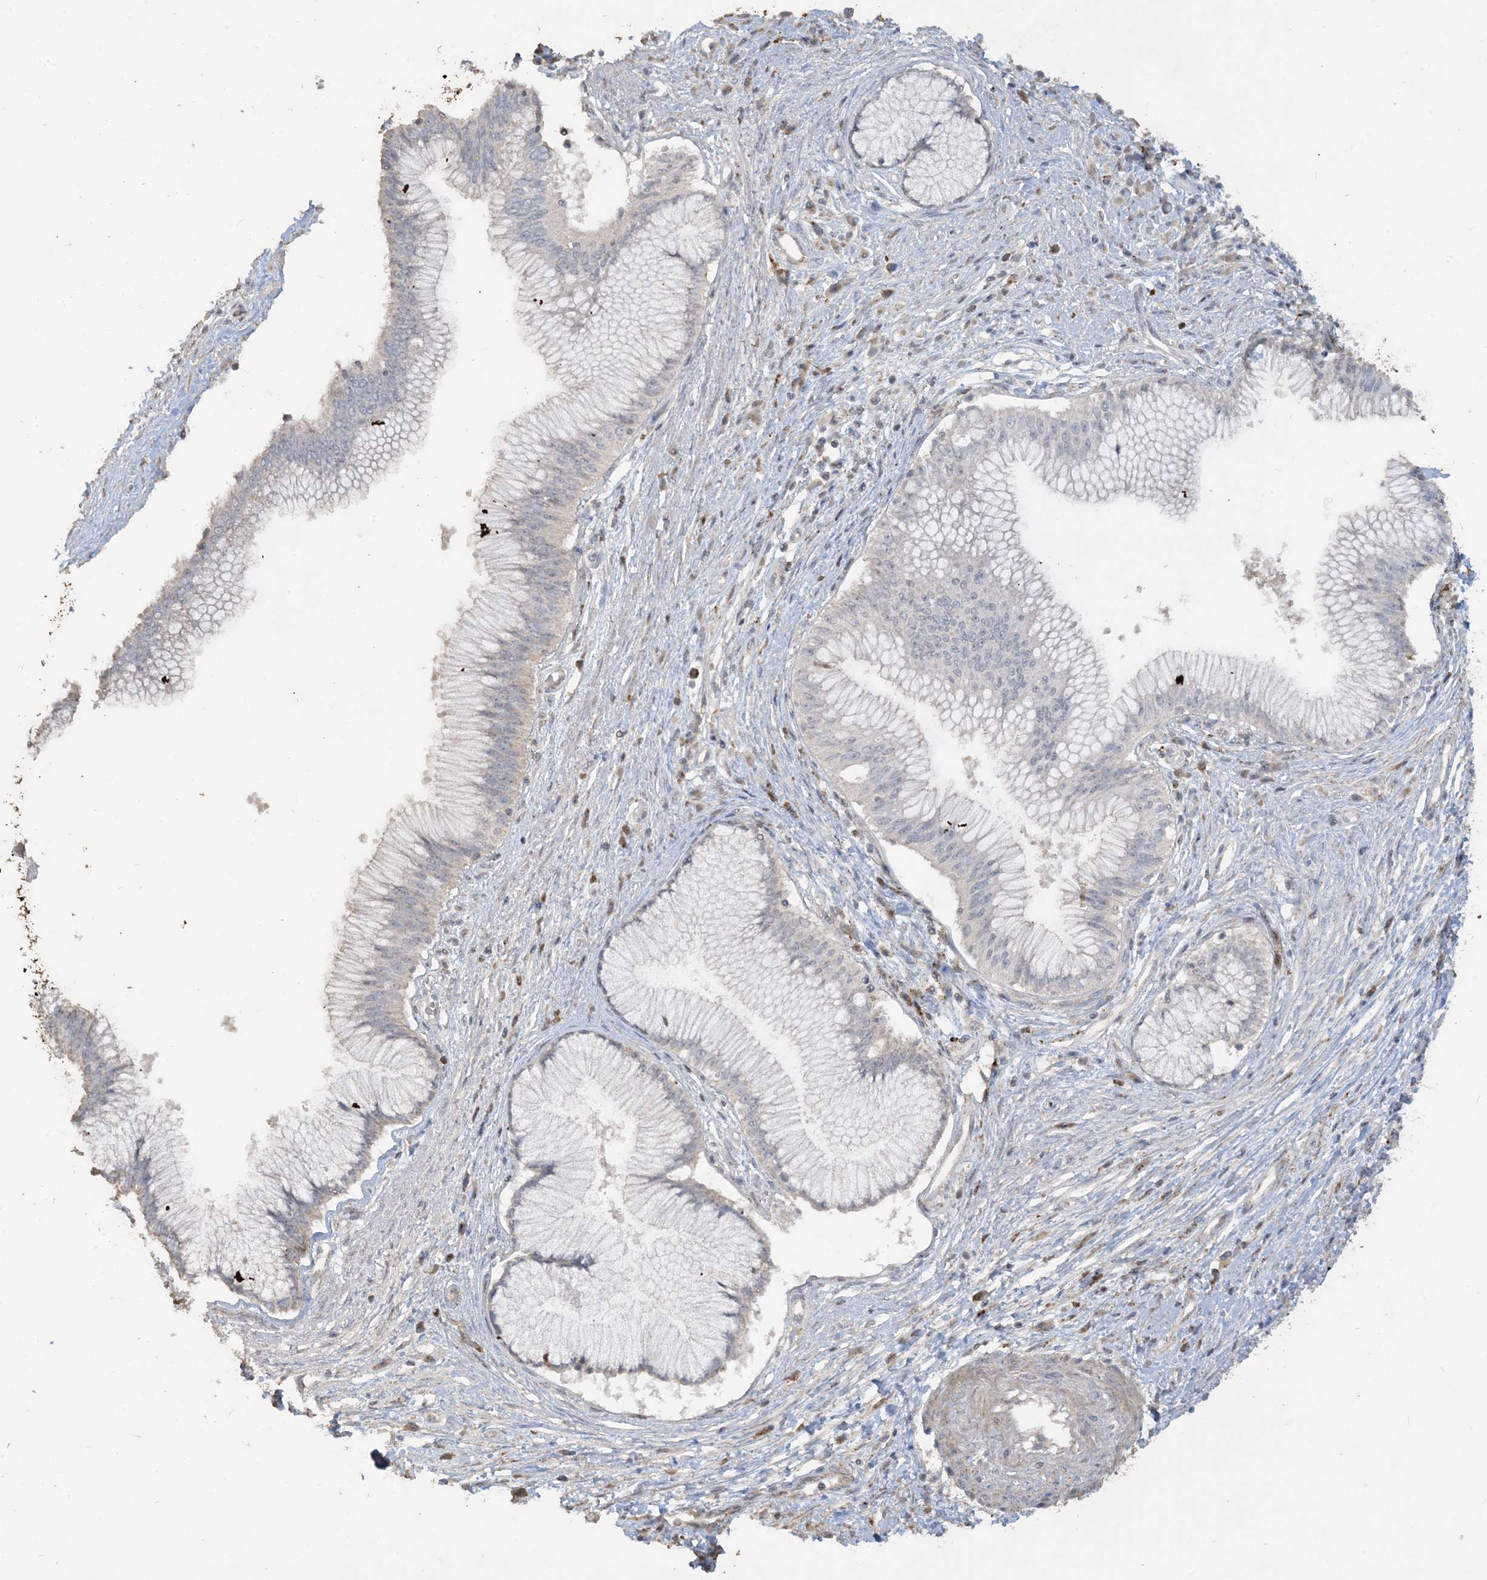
{"staining": {"intensity": "weak", "quantity": "<25%", "location": "cytoplasmic/membranous"}, "tissue": "pancreatic cancer", "cell_type": "Tumor cells", "image_type": "cancer", "snomed": [{"axis": "morphology", "description": "Adenocarcinoma, NOS"}, {"axis": "topography", "description": "Pancreas"}], "caption": "Immunohistochemistry of human pancreatic cancer shows no expression in tumor cells. (DAB immunohistochemistry visualized using brightfield microscopy, high magnification).", "gene": "SFMBT2", "patient": {"sex": "male", "age": 68}}